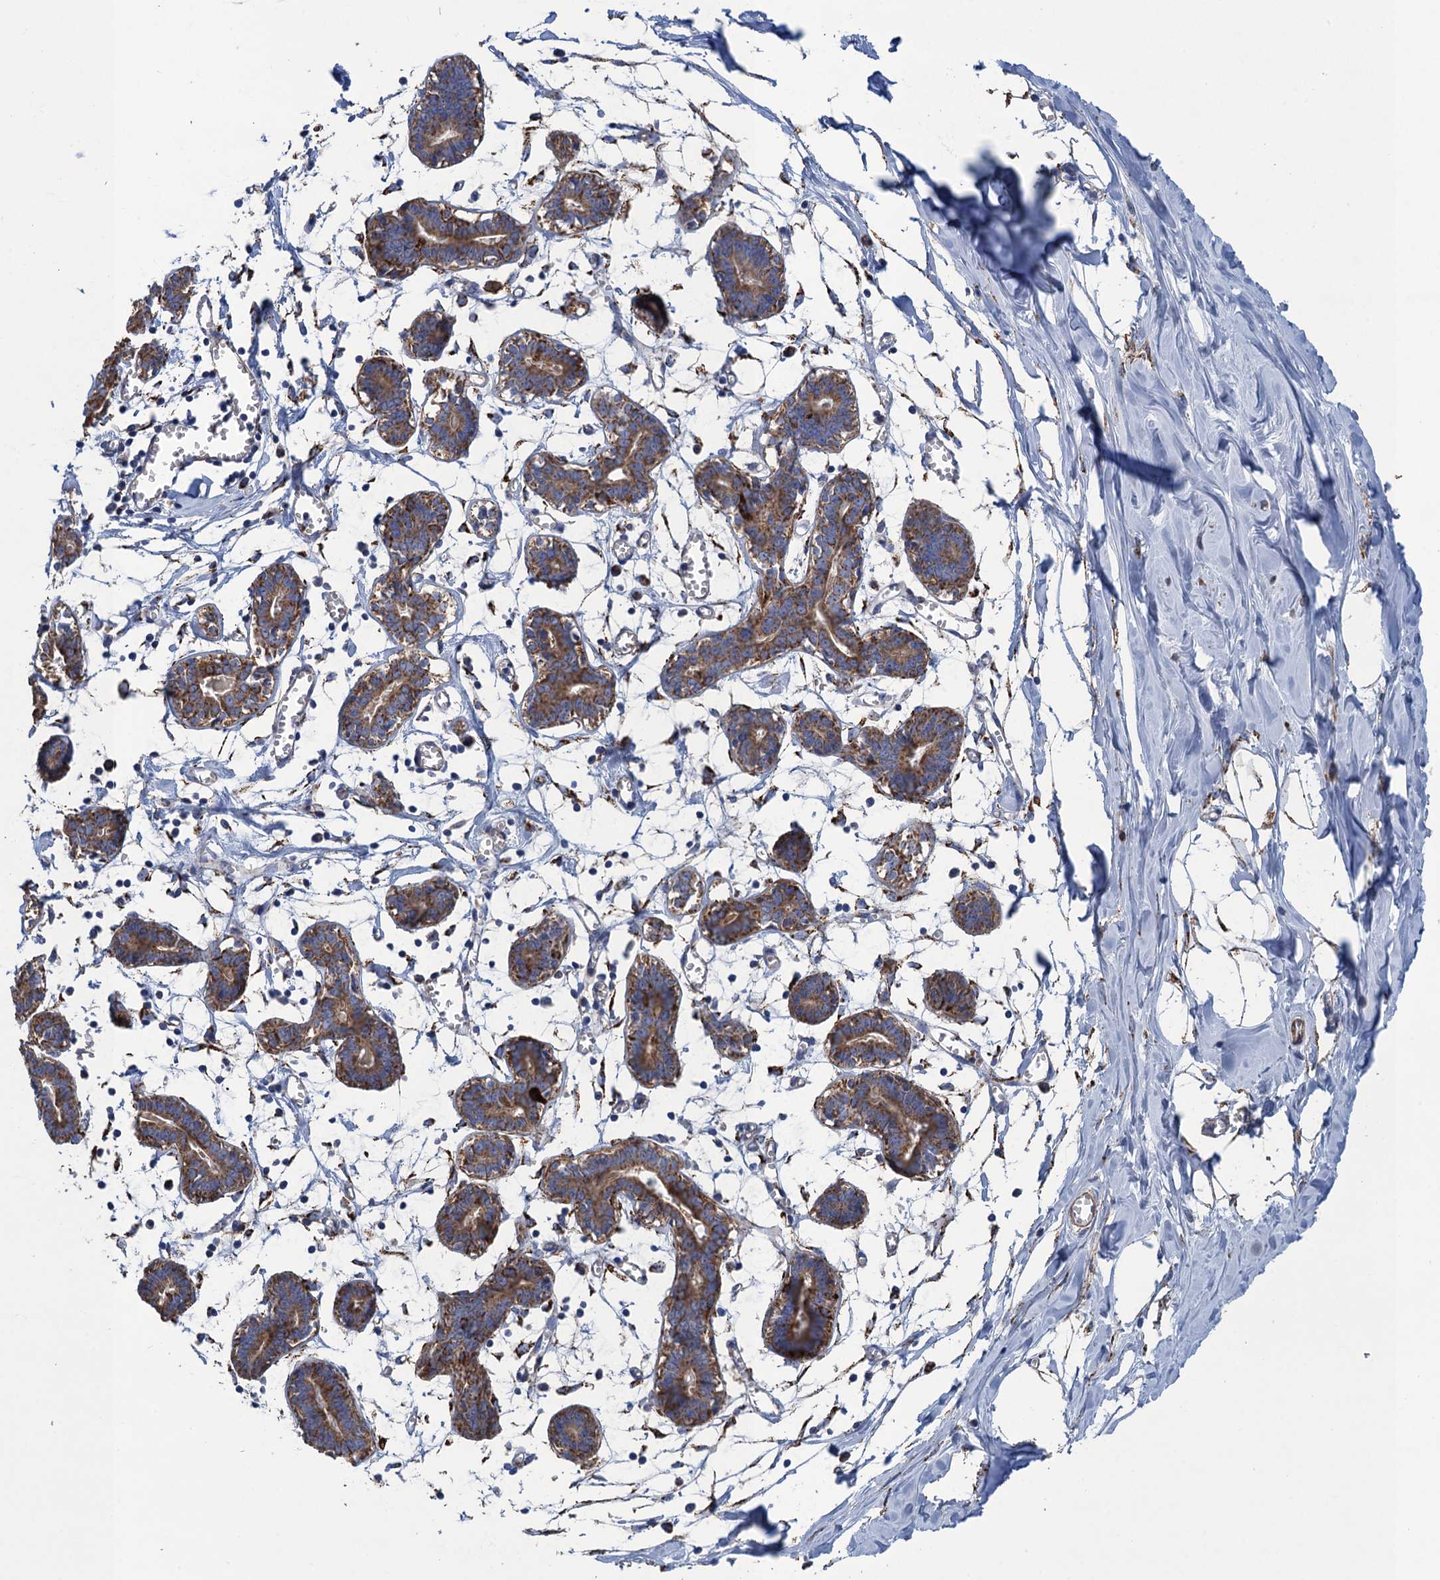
{"staining": {"intensity": "negative", "quantity": "none", "location": "none"}, "tissue": "breast", "cell_type": "Adipocytes", "image_type": "normal", "snomed": [{"axis": "morphology", "description": "Normal tissue, NOS"}, {"axis": "topography", "description": "Breast"}], "caption": "DAB (3,3'-diaminobenzidine) immunohistochemical staining of normal breast demonstrates no significant staining in adipocytes. The staining is performed using DAB (3,3'-diaminobenzidine) brown chromogen with nuclei counter-stained in using hematoxylin.", "gene": "ENSG00000260643", "patient": {"sex": "female", "age": 27}}